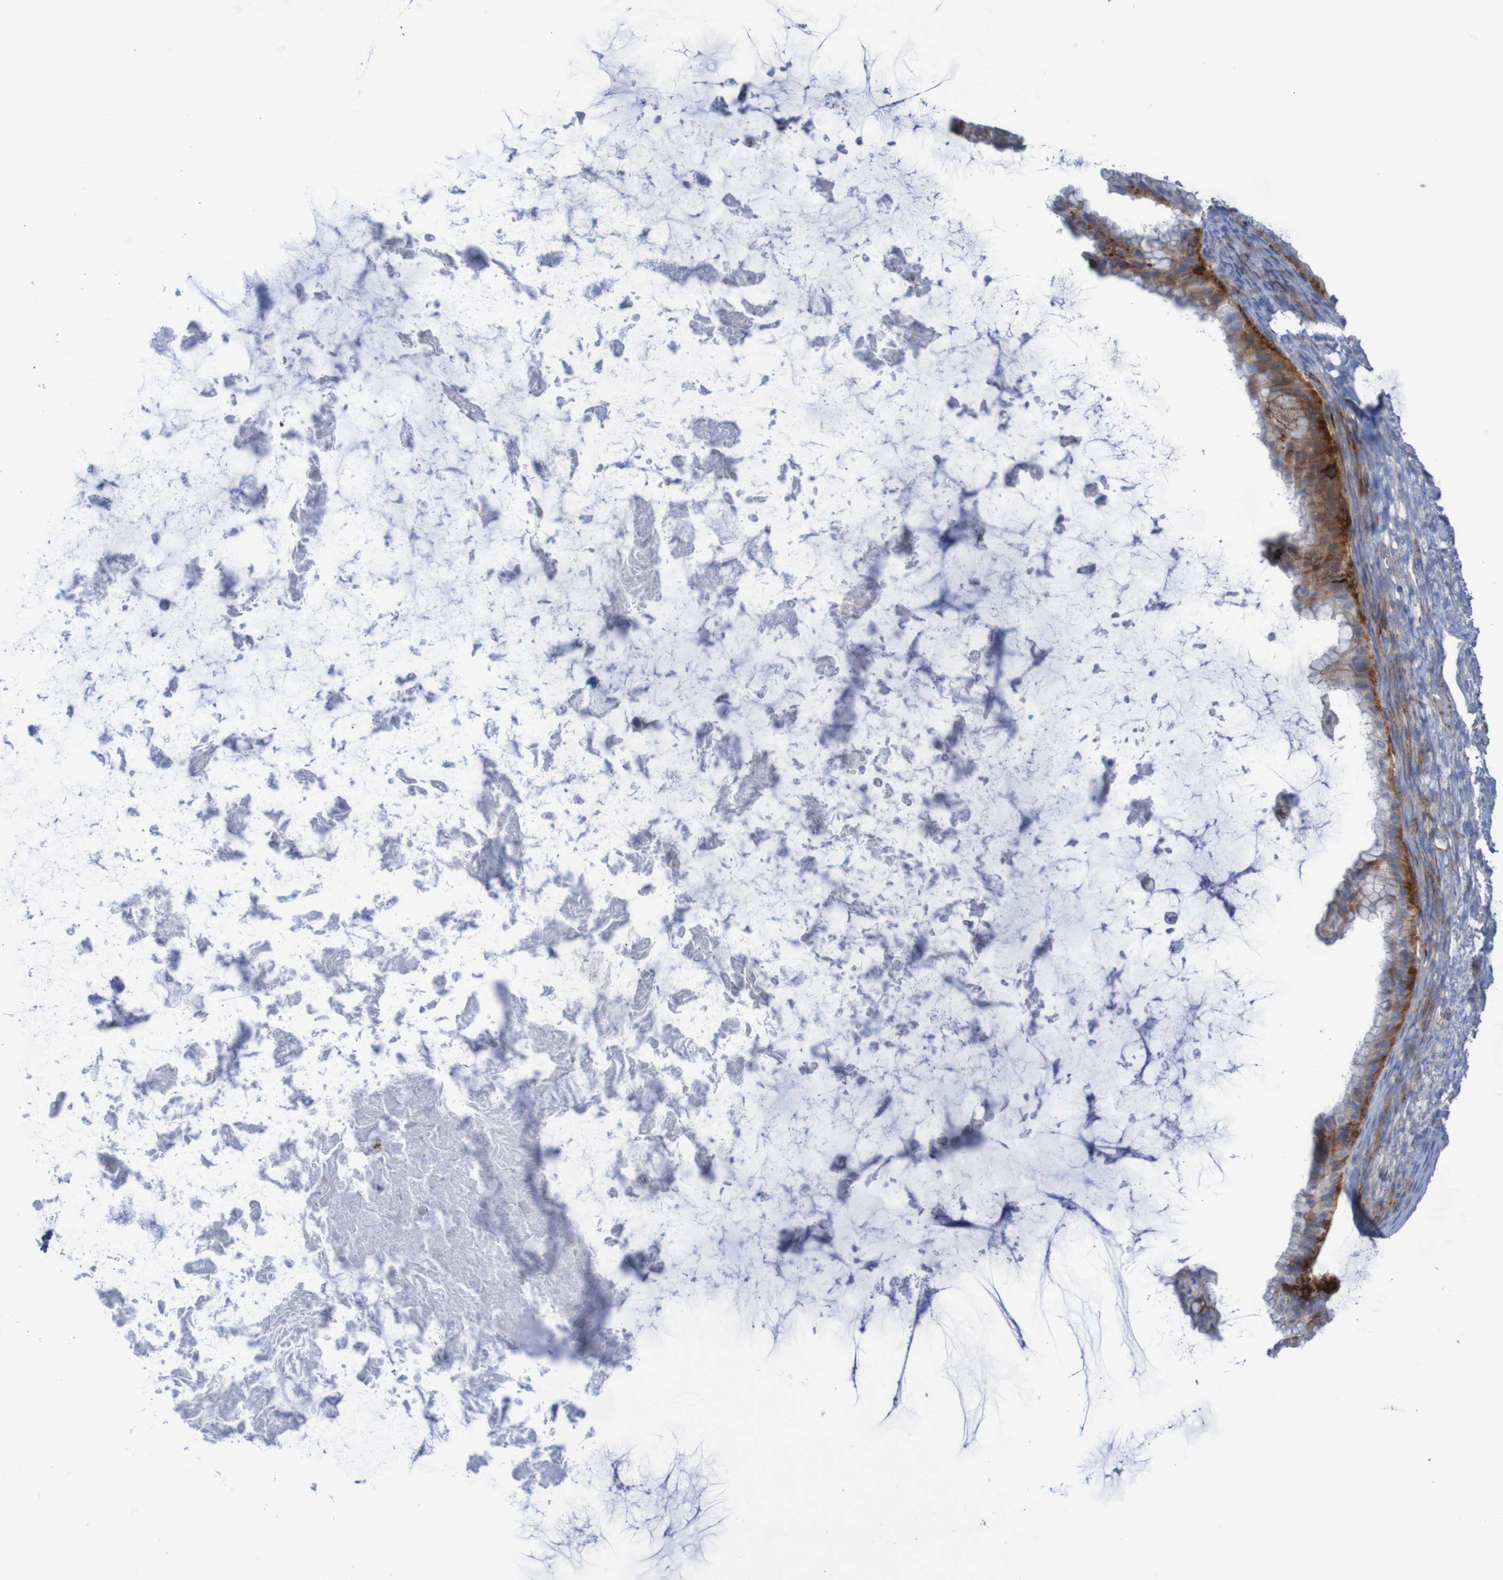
{"staining": {"intensity": "strong", "quantity": ">75%", "location": "cytoplasmic/membranous"}, "tissue": "ovarian cancer", "cell_type": "Tumor cells", "image_type": "cancer", "snomed": [{"axis": "morphology", "description": "Cystadenocarcinoma, mucinous, NOS"}, {"axis": "topography", "description": "Ovary"}], "caption": "Ovarian mucinous cystadenocarcinoma stained for a protein demonstrates strong cytoplasmic/membranous positivity in tumor cells. (Brightfield microscopy of DAB IHC at high magnification).", "gene": "RNF182", "patient": {"sex": "female", "age": 61}}